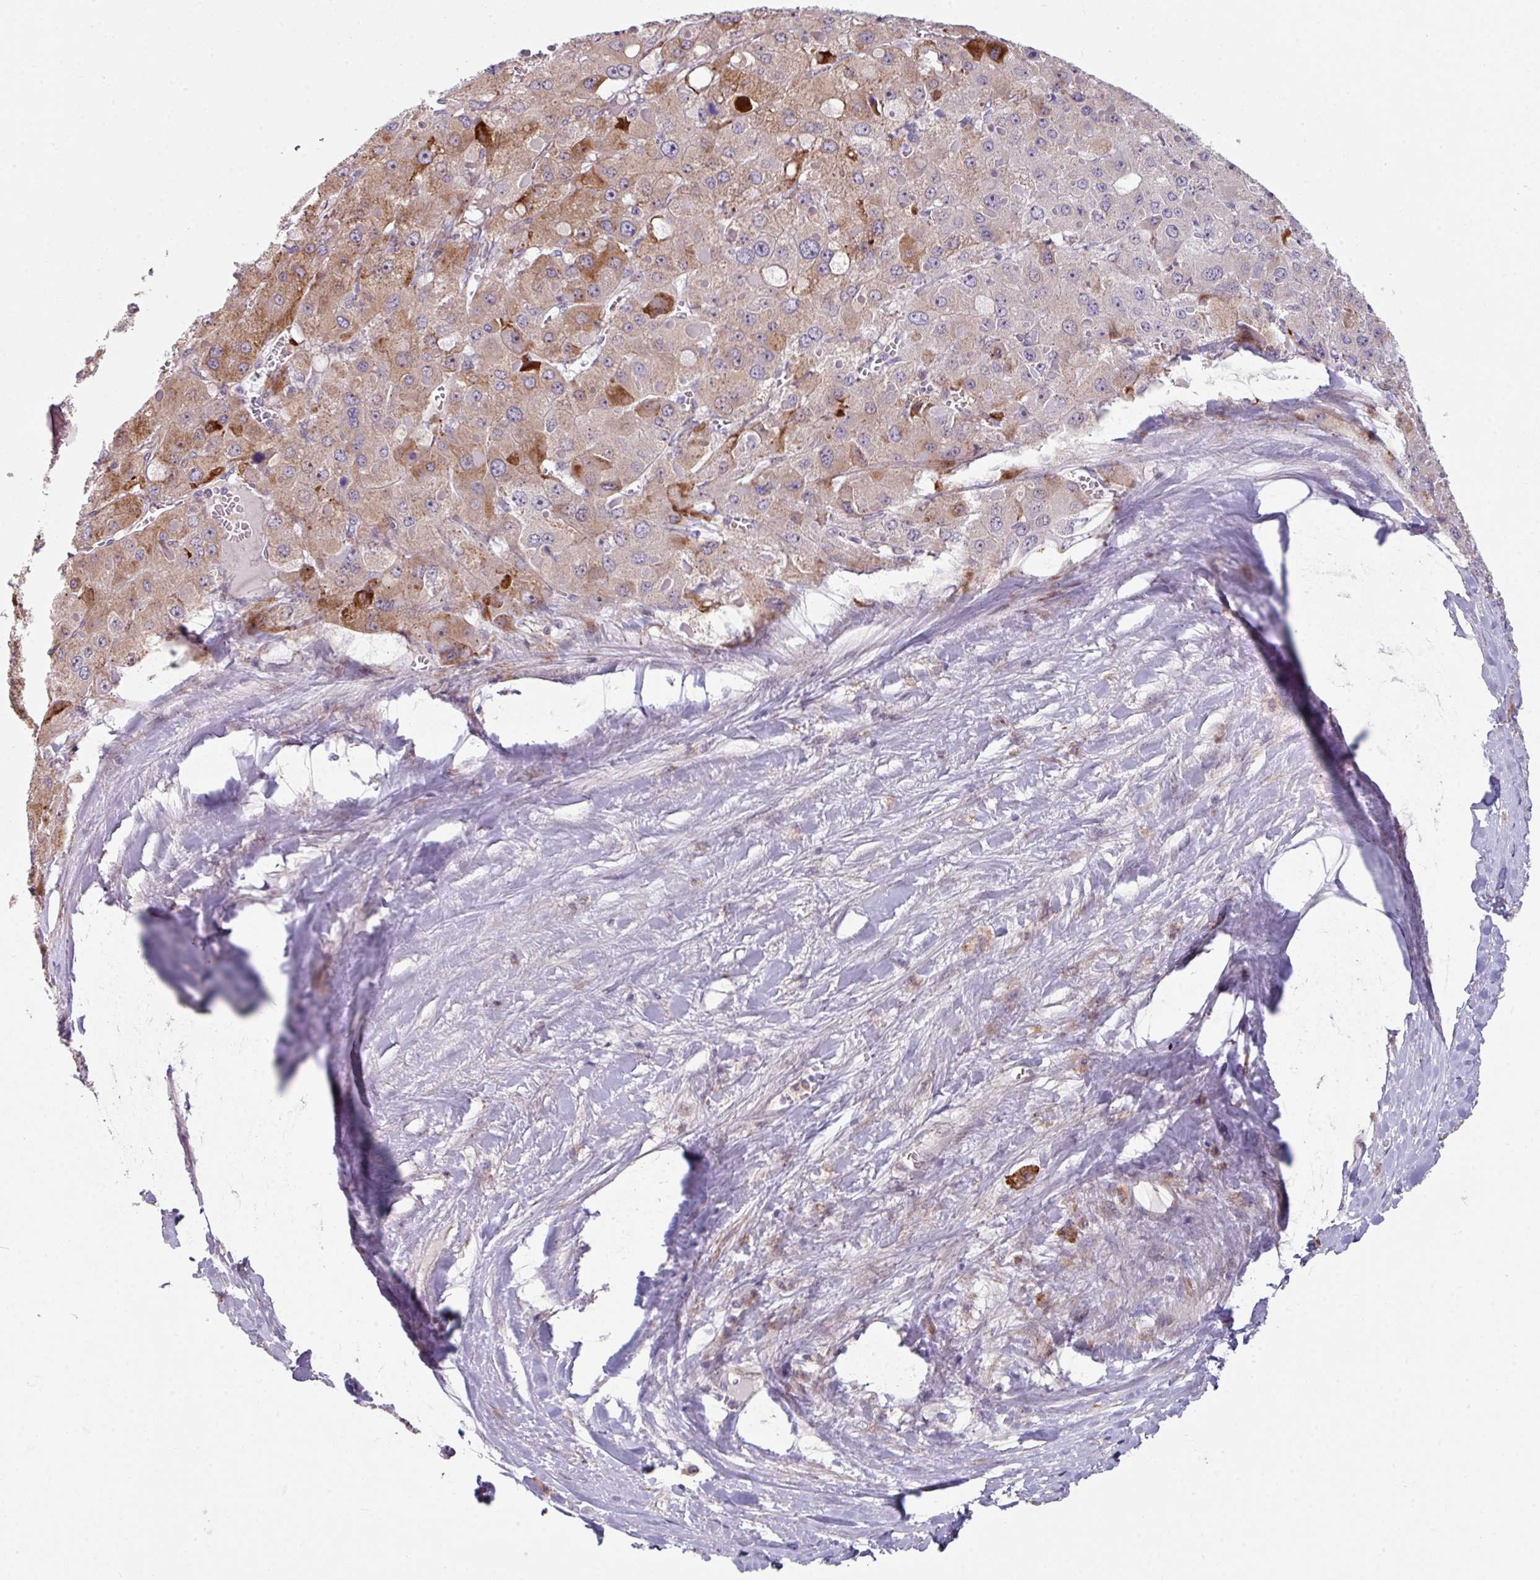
{"staining": {"intensity": "moderate", "quantity": "25%-75%", "location": "cytoplasmic/membranous"}, "tissue": "liver cancer", "cell_type": "Tumor cells", "image_type": "cancer", "snomed": [{"axis": "morphology", "description": "Carcinoma, Hepatocellular, NOS"}, {"axis": "topography", "description": "Liver"}], "caption": "Immunohistochemical staining of hepatocellular carcinoma (liver) displays medium levels of moderate cytoplasmic/membranous expression in about 25%-75% of tumor cells.", "gene": "BMS1", "patient": {"sex": "female", "age": 73}}